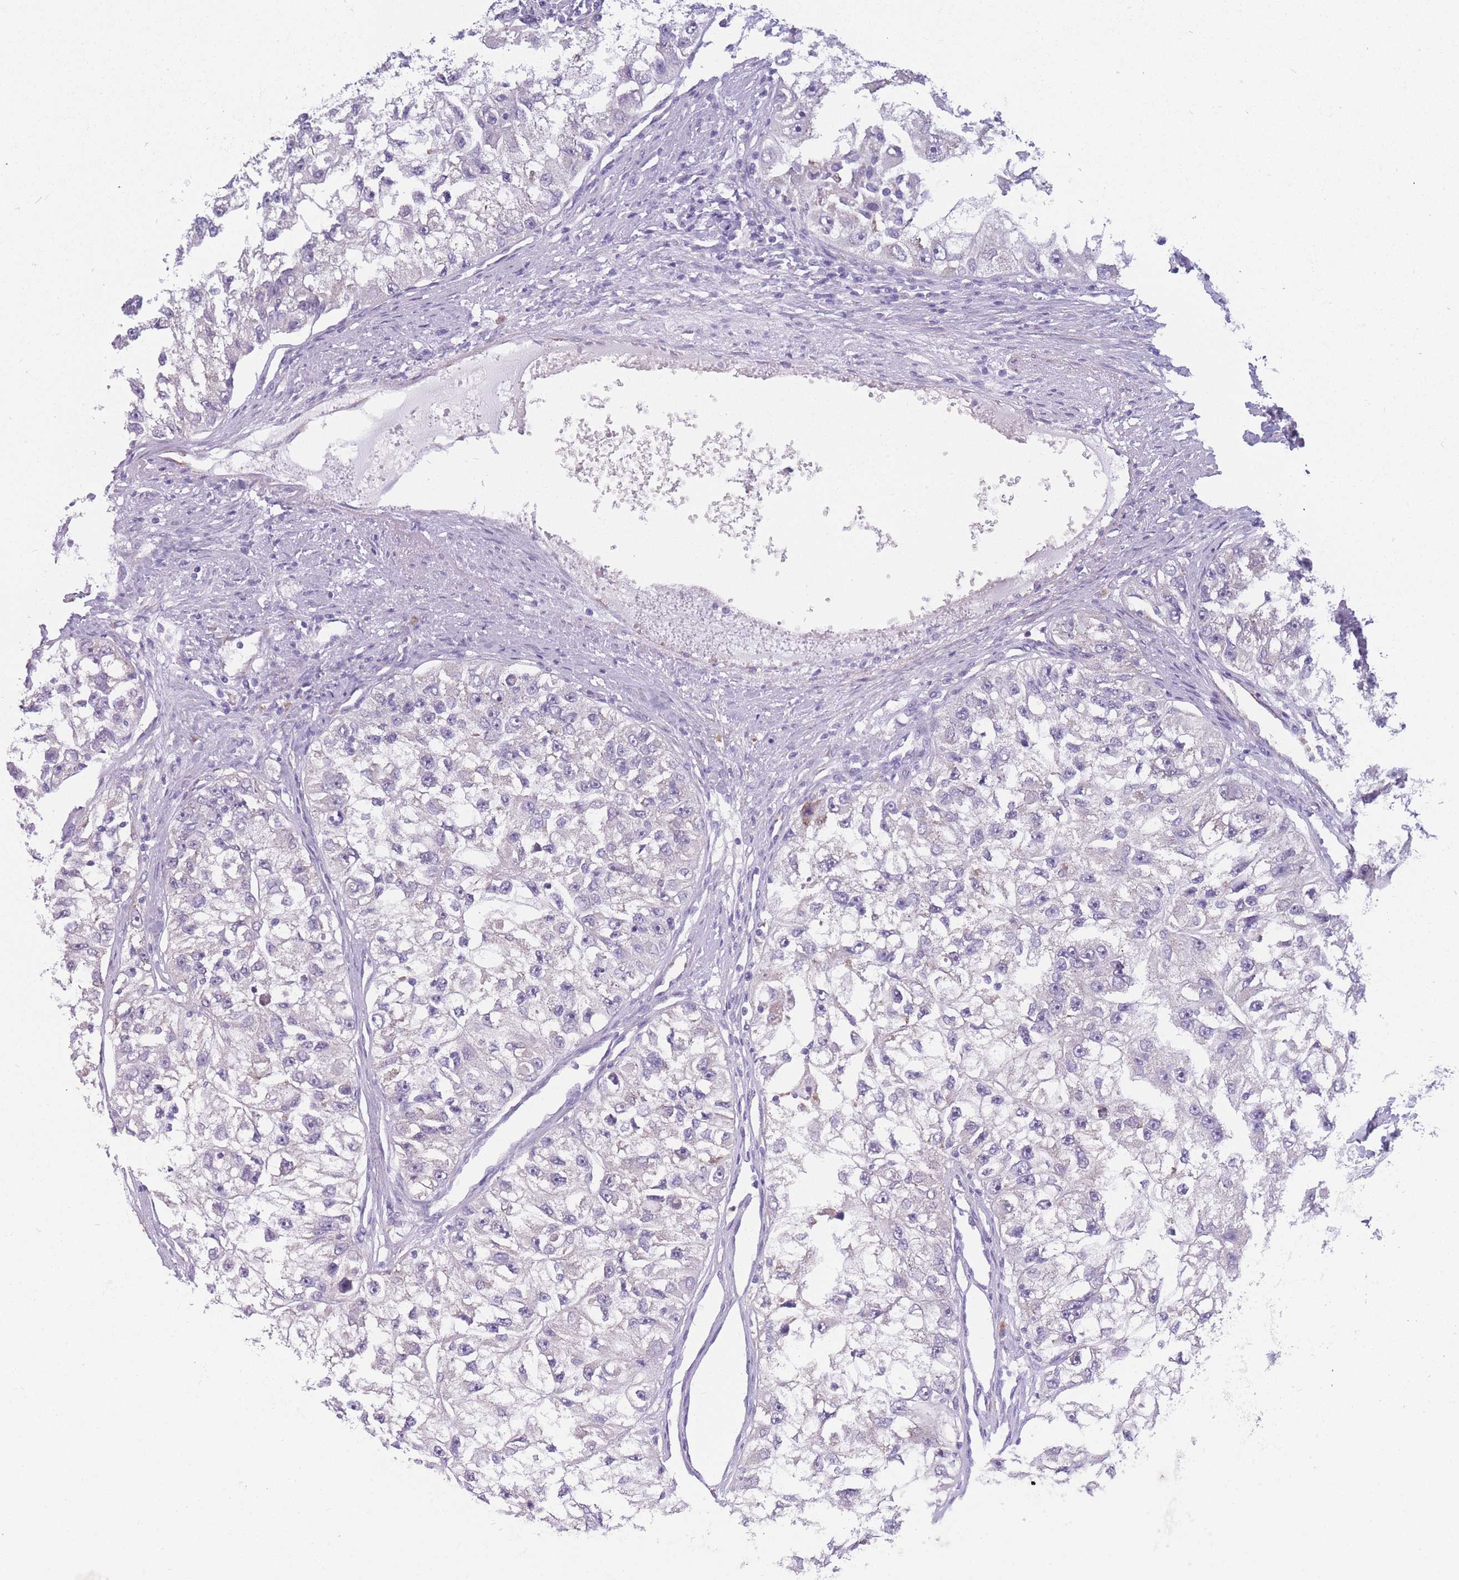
{"staining": {"intensity": "negative", "quantity": "none", "location": "none"}, "tissue": "renal cancer", "cell_type": "Tumor cells", "image_type": "cancer", "snomed": [{"axis": "morphology", "description": "Adenocarcinoma, NOS"}, {"axis": "topography", "description": "Kidney"}], "caption": "The image reveals no significant expression in tumor cells of renal cancer (adenocarcinoma).", "gene": "NDUFAF6", "patient": {"sex": "male", "age": 63}}